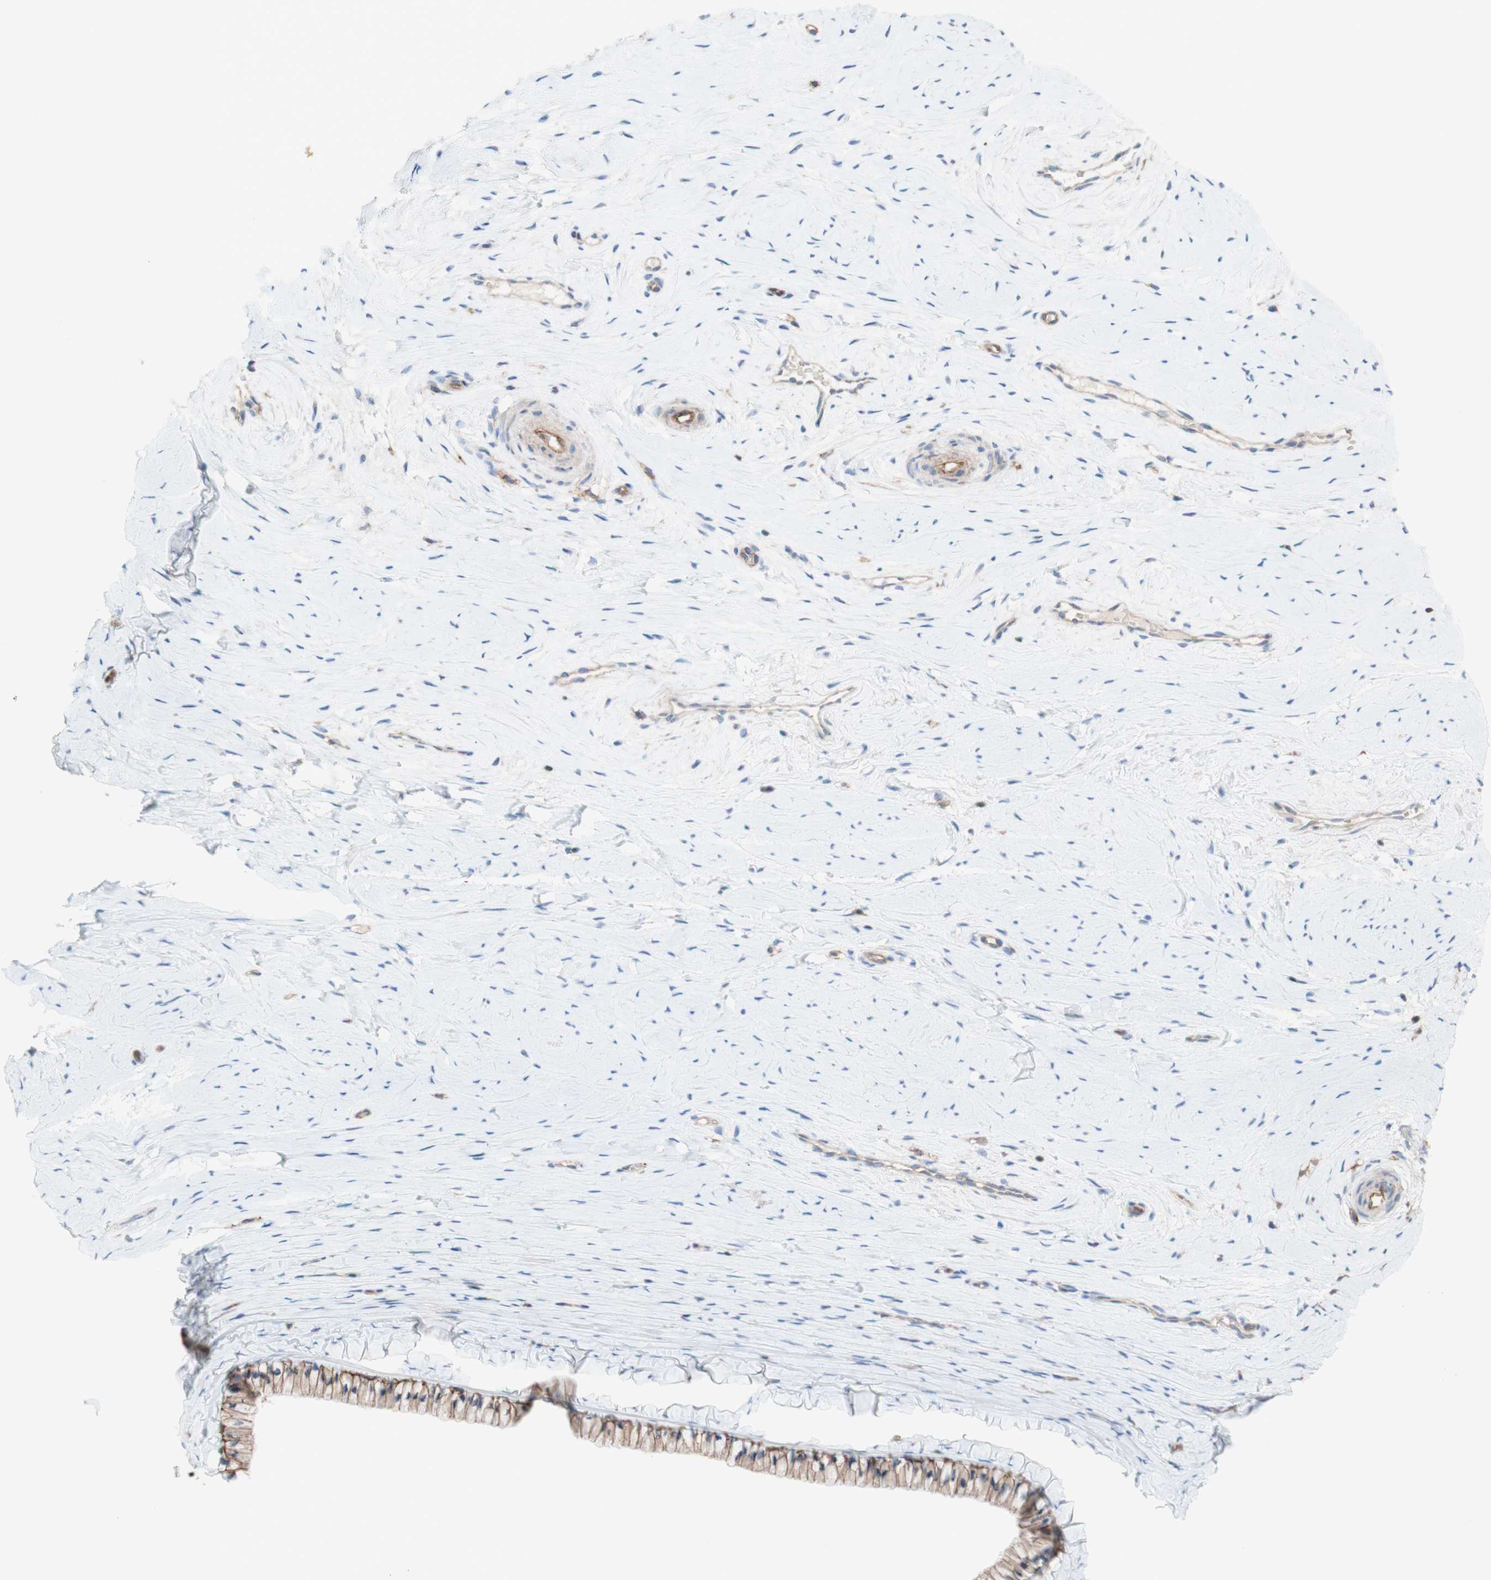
{"staining": {"intensity": "weak", "quantity": ">75%", "location": "cytoplasmic/membranous"}, "tissue": "cervix", "cell_type": "Glandular cells", "image_type": "normal", "snomed": [{"axis": "morphology", "description": "Normal tissue, NOS"}, {"axis": "topography", "description": "Cervix"}], "caption": "Glandular cells reveal low levels of weak cytoplasmic/membranous staining in approximately >75% of cells in benign cervix.", "gene": "CD46", "patient": {"sex": "female", "age": 39}}